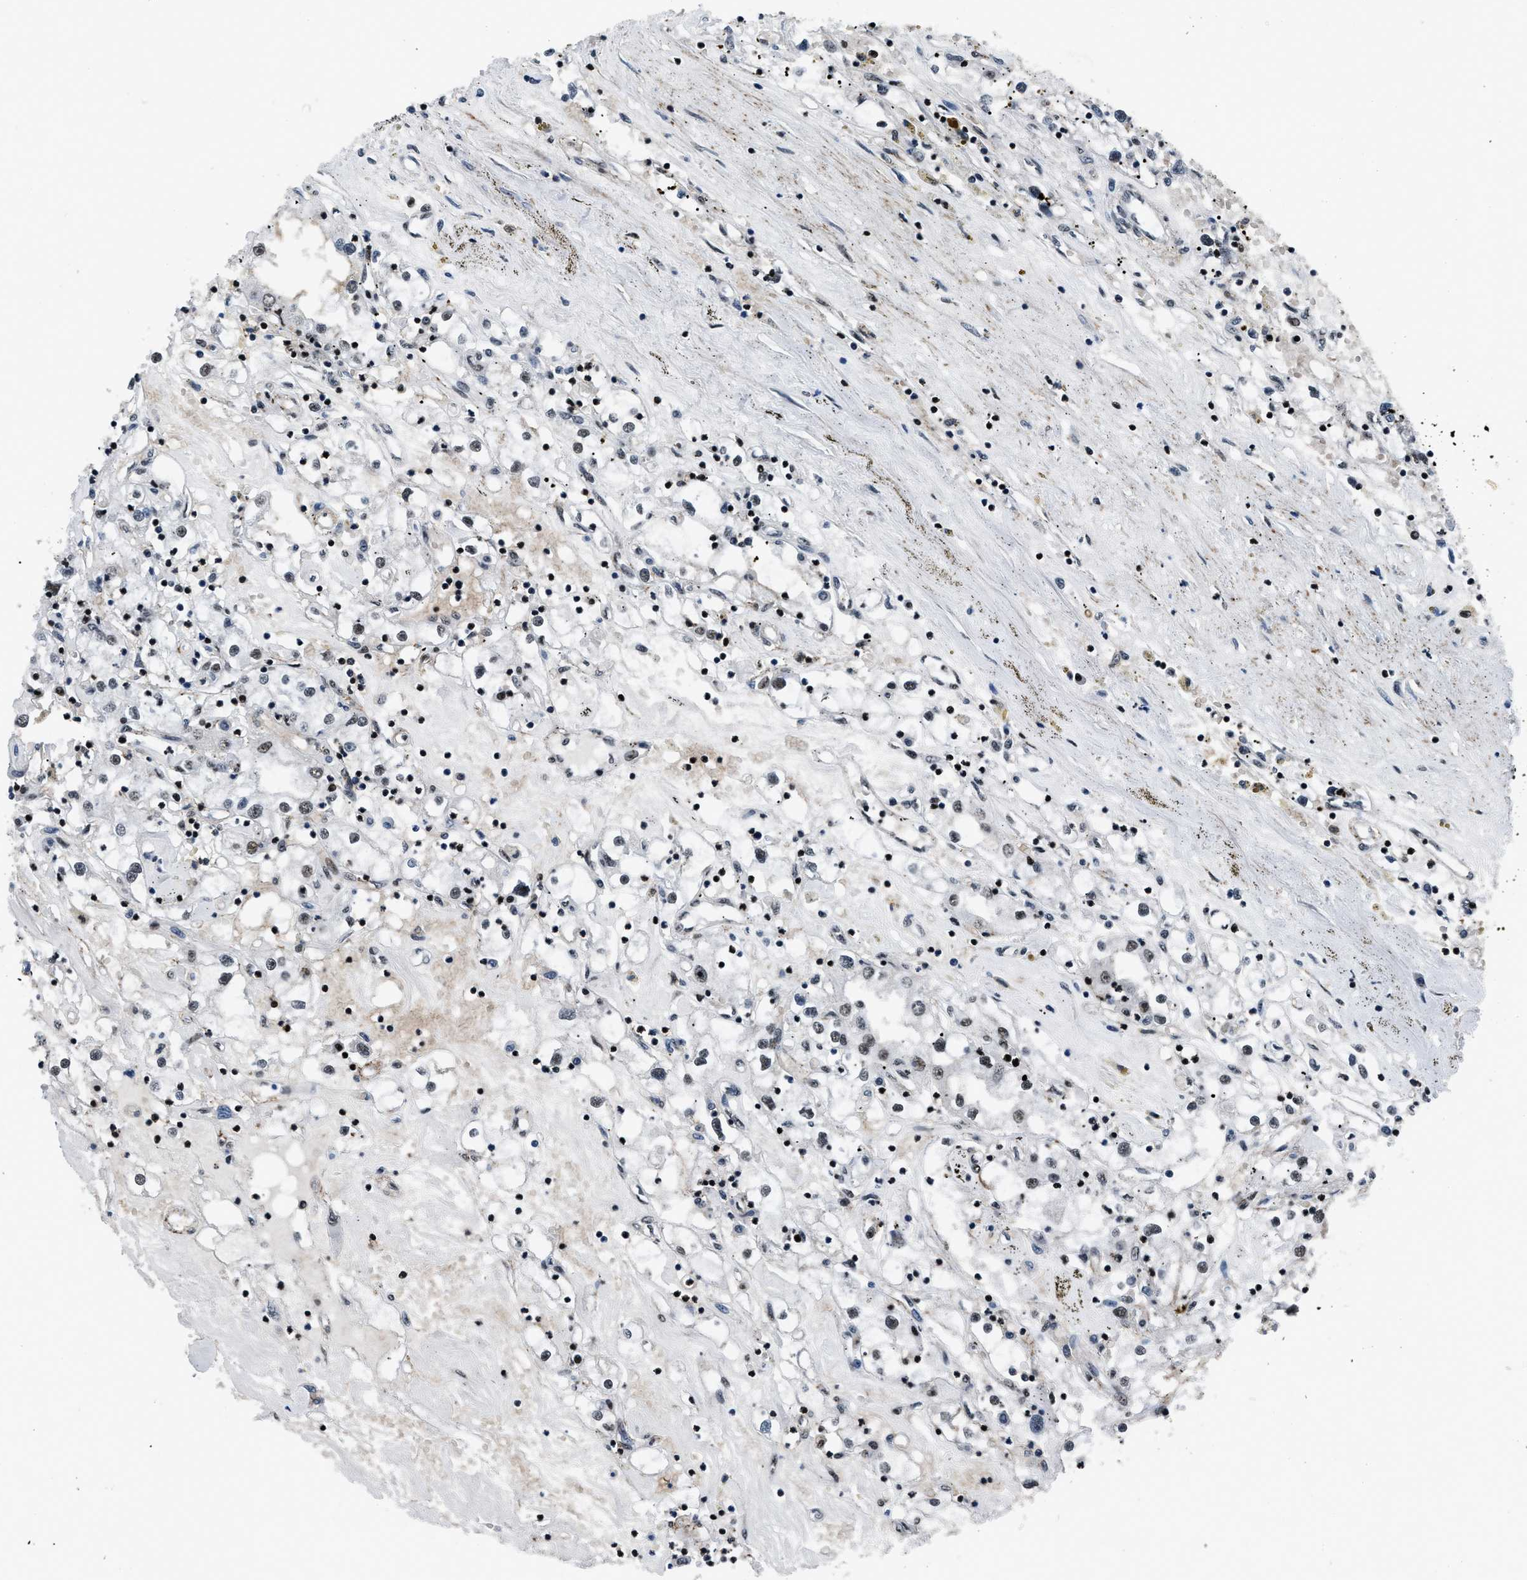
{"staining": {"intensity": "moderate", "quantity": "25%-75%", "location": "nuclear"}, "tissue": "renal cancer", "cell_type": "Tumor cells", "image_type": "cancer", "snomed": [{"axis": "morphology", "description": "Adenocarcinoma, NOS"}, {"axis": "topography", "description": "Kidney"}], "caption": "This image shows renal cancer stained with immunohistochemistry to label a protein in brown. The nuclear of tumor cells show moderate positivity for the protein. Nuclei are counter-stained blue.", "gene": "SMARCB1", "patient": {"sex": "male", "age": 56}}